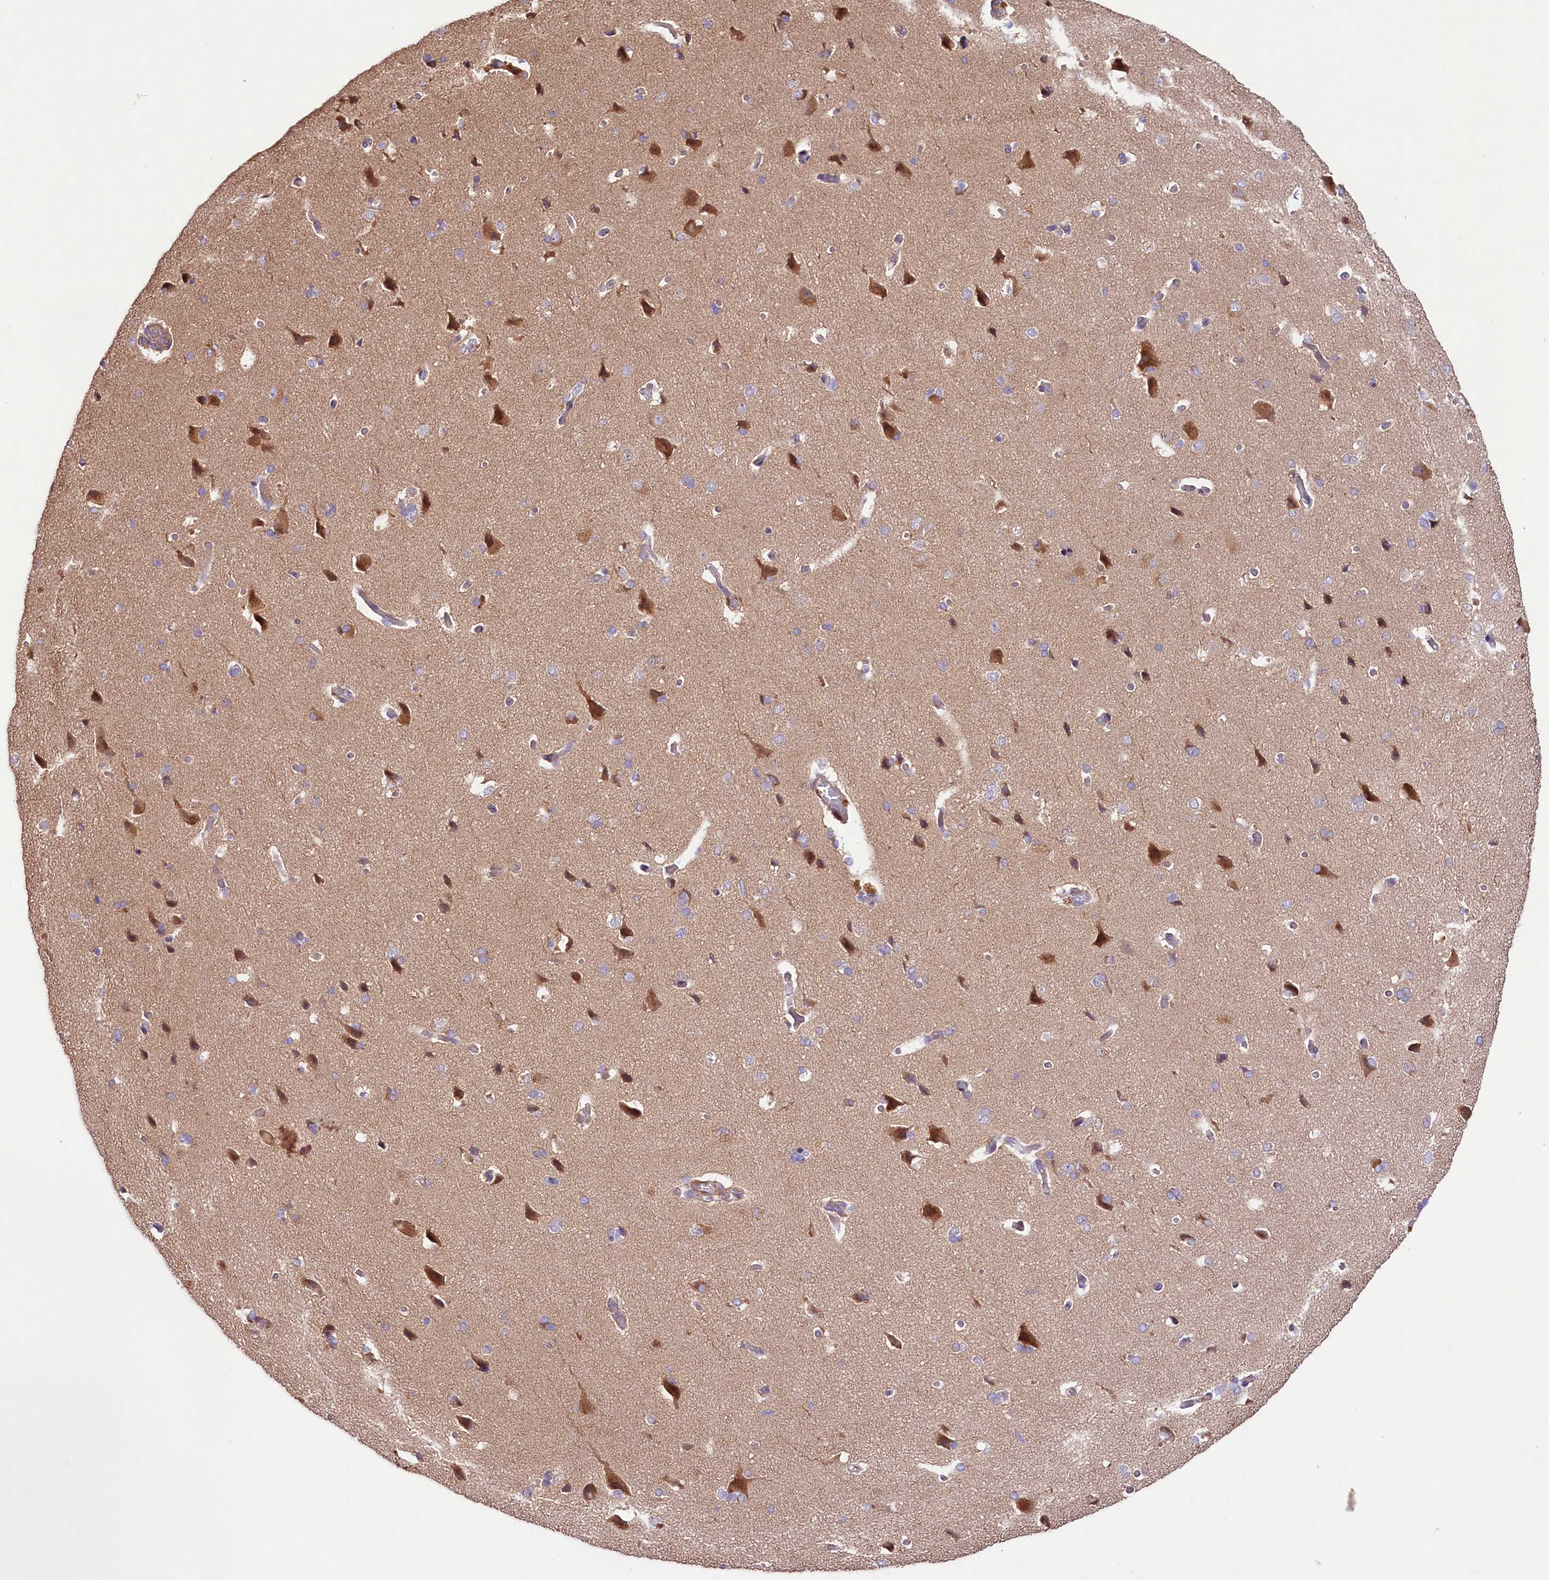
{"staining": {"intensity": "weak", "quantity": ">75%", "location": "cytoplasmic/membranous"}, "tissue": "cerebral cortex", "cell_type": "Endothelial cells", "image_type": "normal", "snomed": [{"axis": "morphology", "description": "Normal tissue, NOS"}, {"axis": "topography", "description": "Cerebral cortex"}], "caption": "Immunohistochemical staining of normal human cerebral cortex reveals low levels of weak cytoplasmic/membranous staining in approximately >75% of endothelial cells.", "gene": "VPS11", "patient": {"sex": "male", "age": 62}}